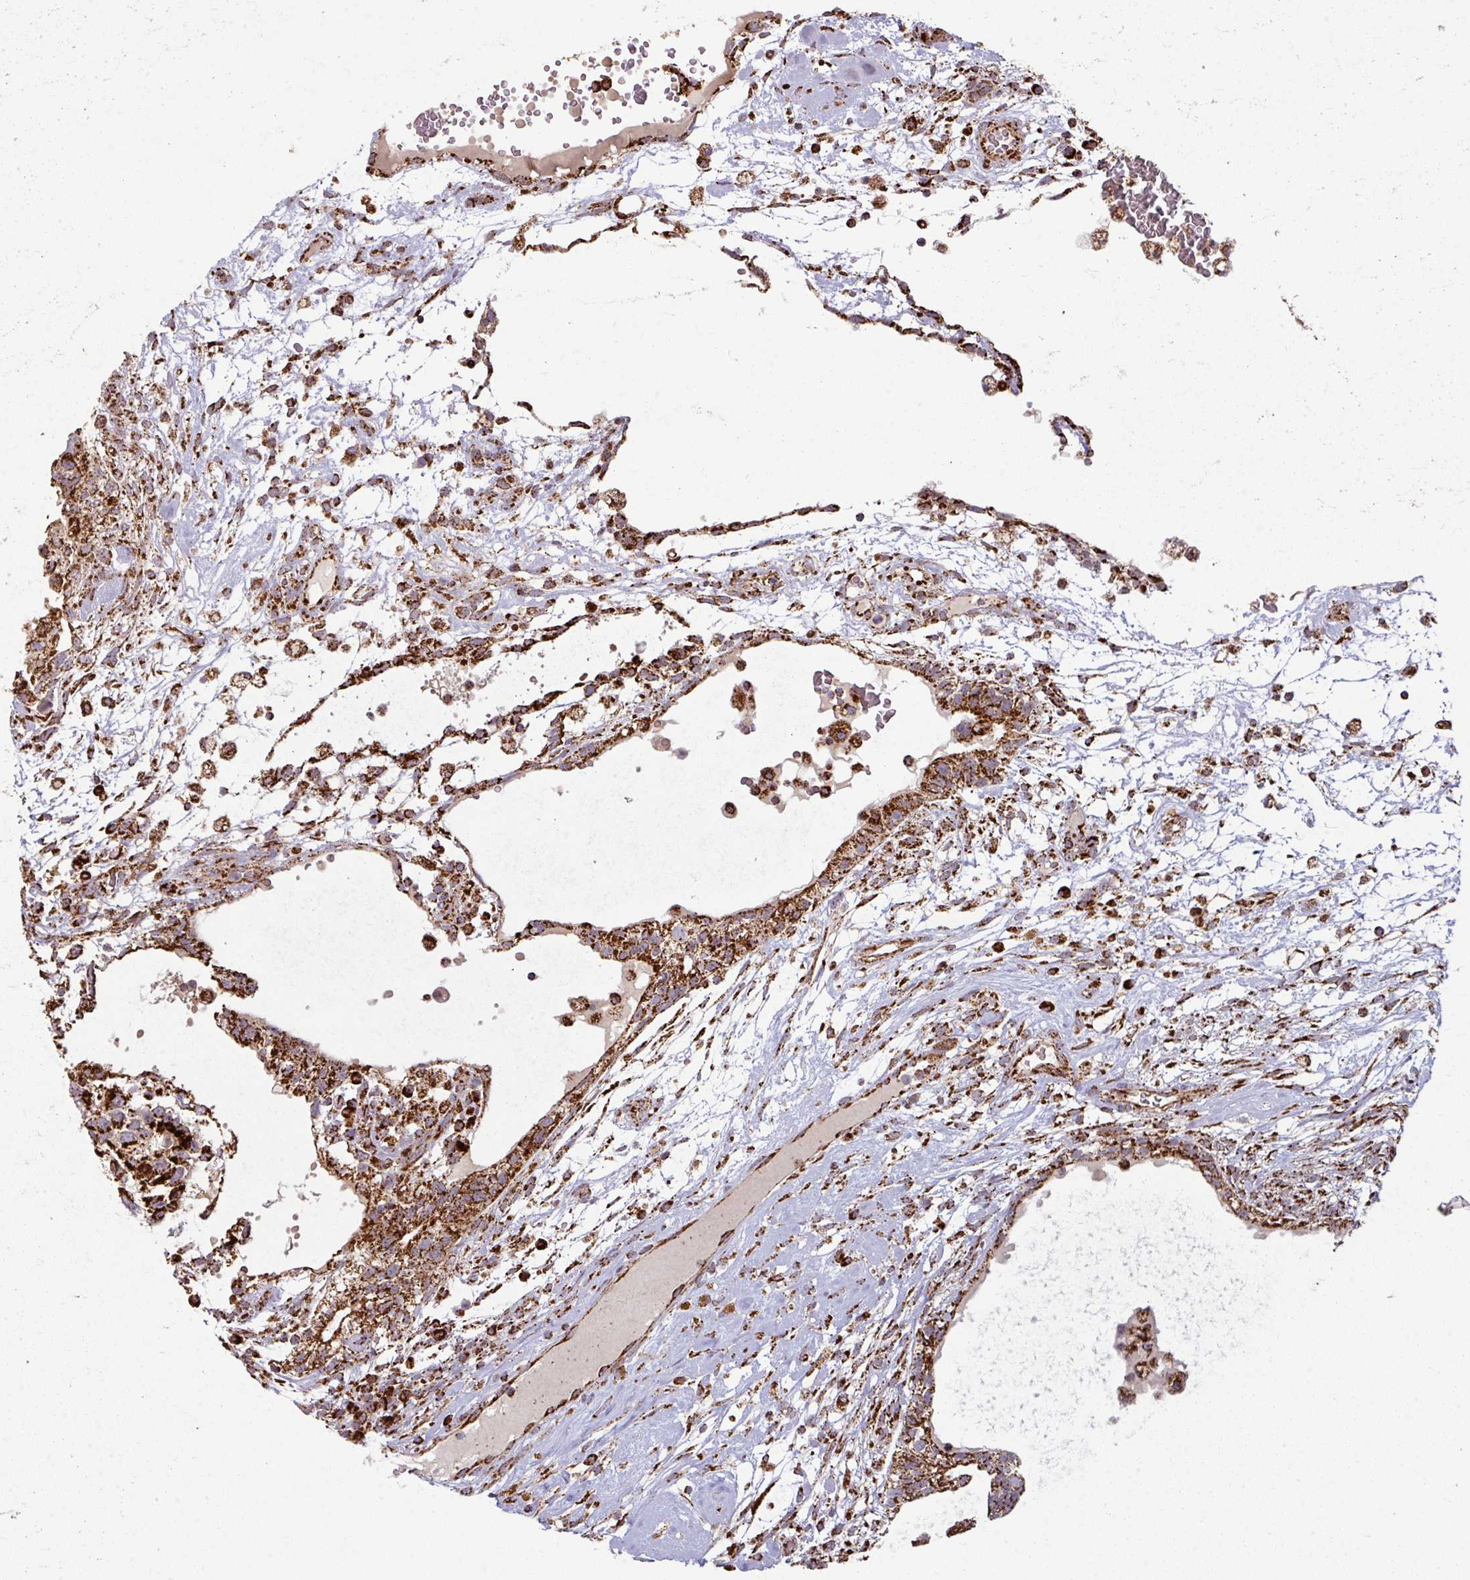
{"staining": {"intensity": "strong", "quantity": ">75%", "location": "cytoplasmic/membranous"}, "tissue": "testis cancer", "cell_type": "Tumor cells", "image_type": "cancer", "snomed": [{"axis": "morphology", "description": "Carcinoma, Embryonal, NOS"}, {"axis": "topography", "description": "Testis"}], "caption": "Immunohistochemistry (IHC) photomicrograph of neoplastic tissue: human testis embryonal carcinoma stained using immunohistochemistry shows high levels of strong protein expression localized specifically in the cytoplasmic/membranous of tumor cells, appearing as a cytoplasmic/membranous brown color.", "gene": "TRAP1", "patient": {"sex": "male", "age": 32}}